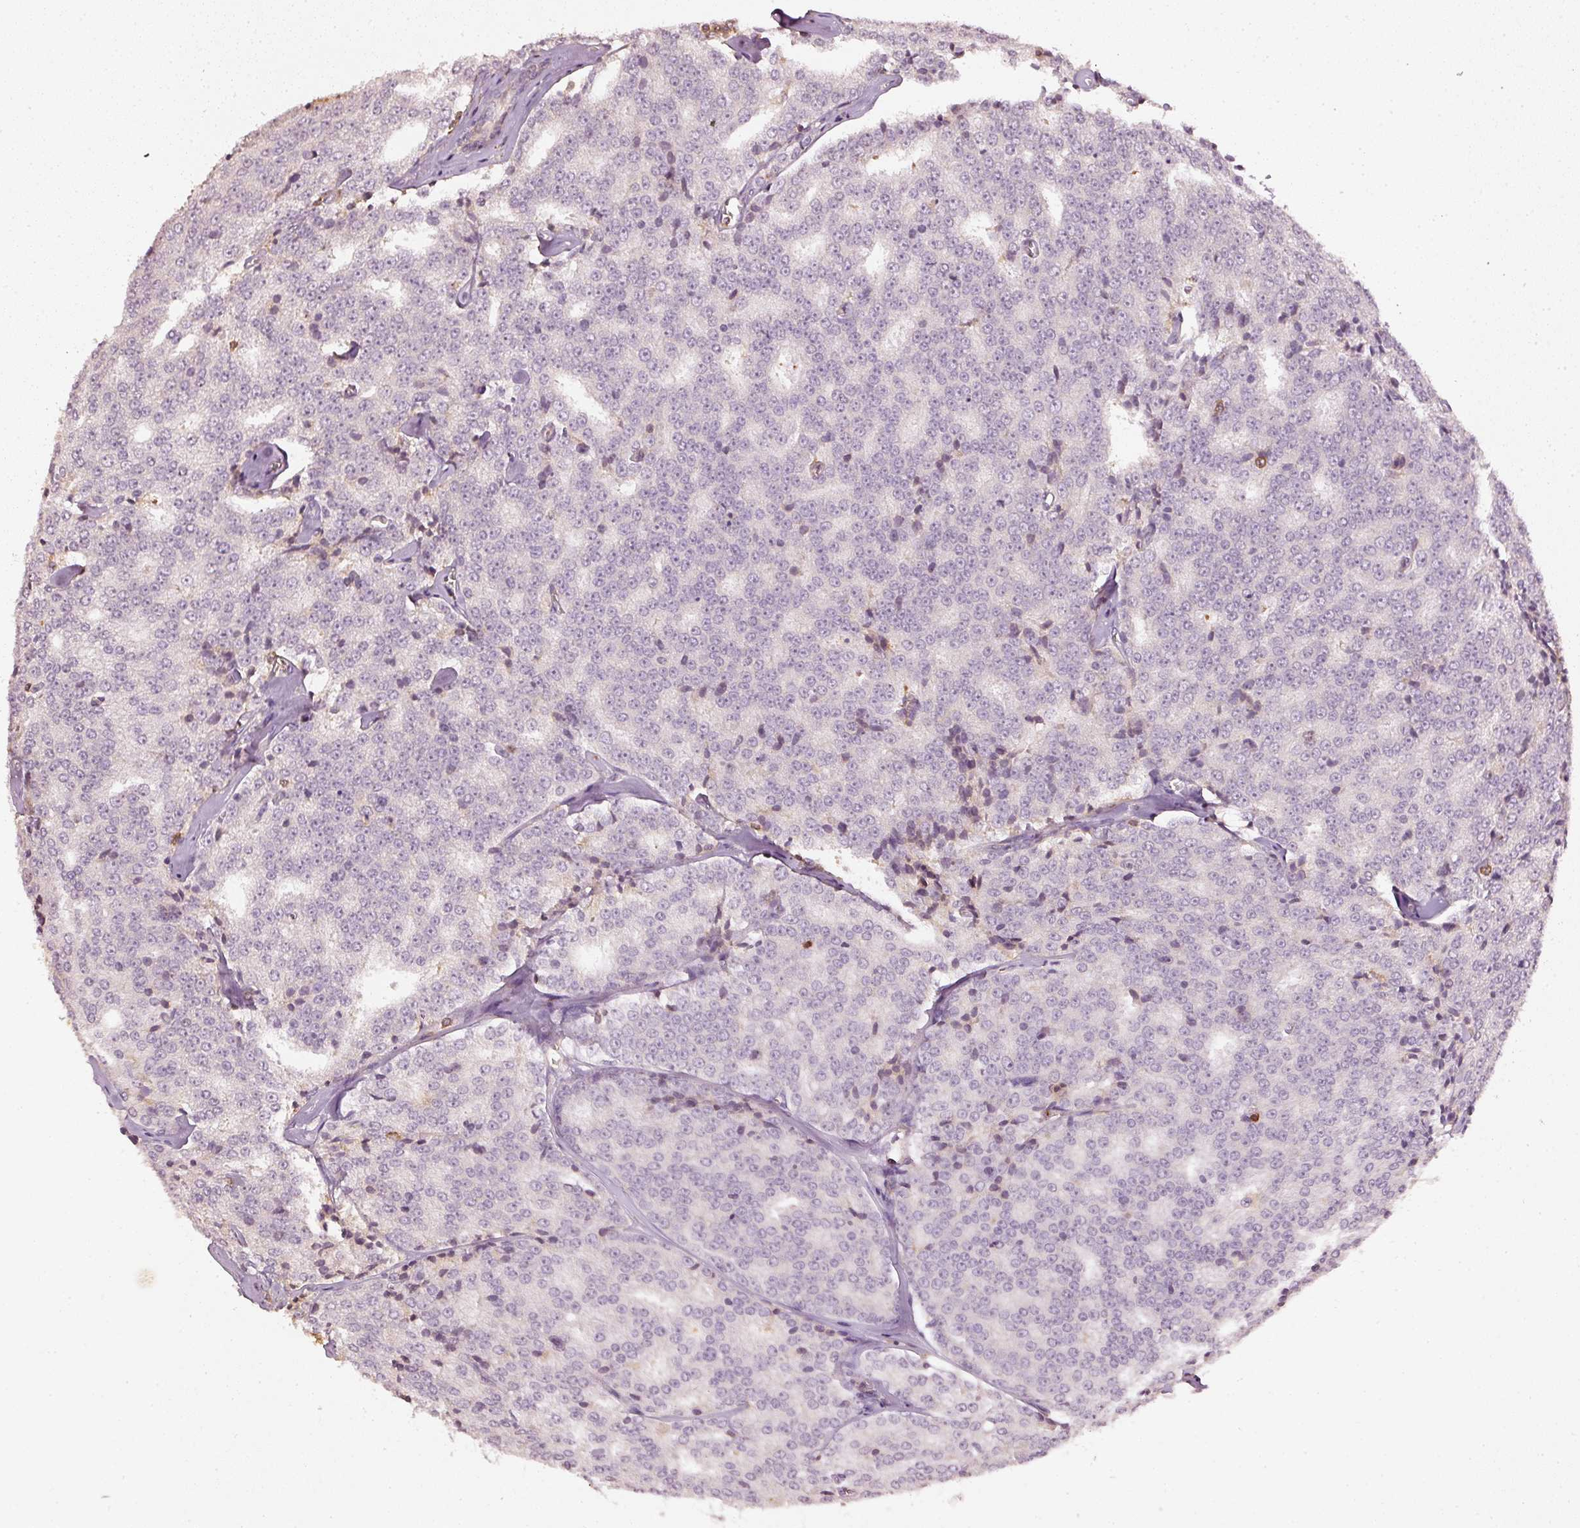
{"staining": {"intensity": "negative", "quantity": "none", "location": "none"}, "tissue": "prostate cancer", "cell_type": "Tumor cells", "image_type": "cancer", "snomed": [{"axis": "morphology", "description": "Adenocarcinoma, Low grade"}, {"axis": "topography", "description": "Prostate"}], "caption": "IHC of prostate cancer (adenocarcinoma (low-grade)) exhibits no positivity in tumor cells.", "gene": "EVL", "patient": {"sex": "male", "age": 60}}